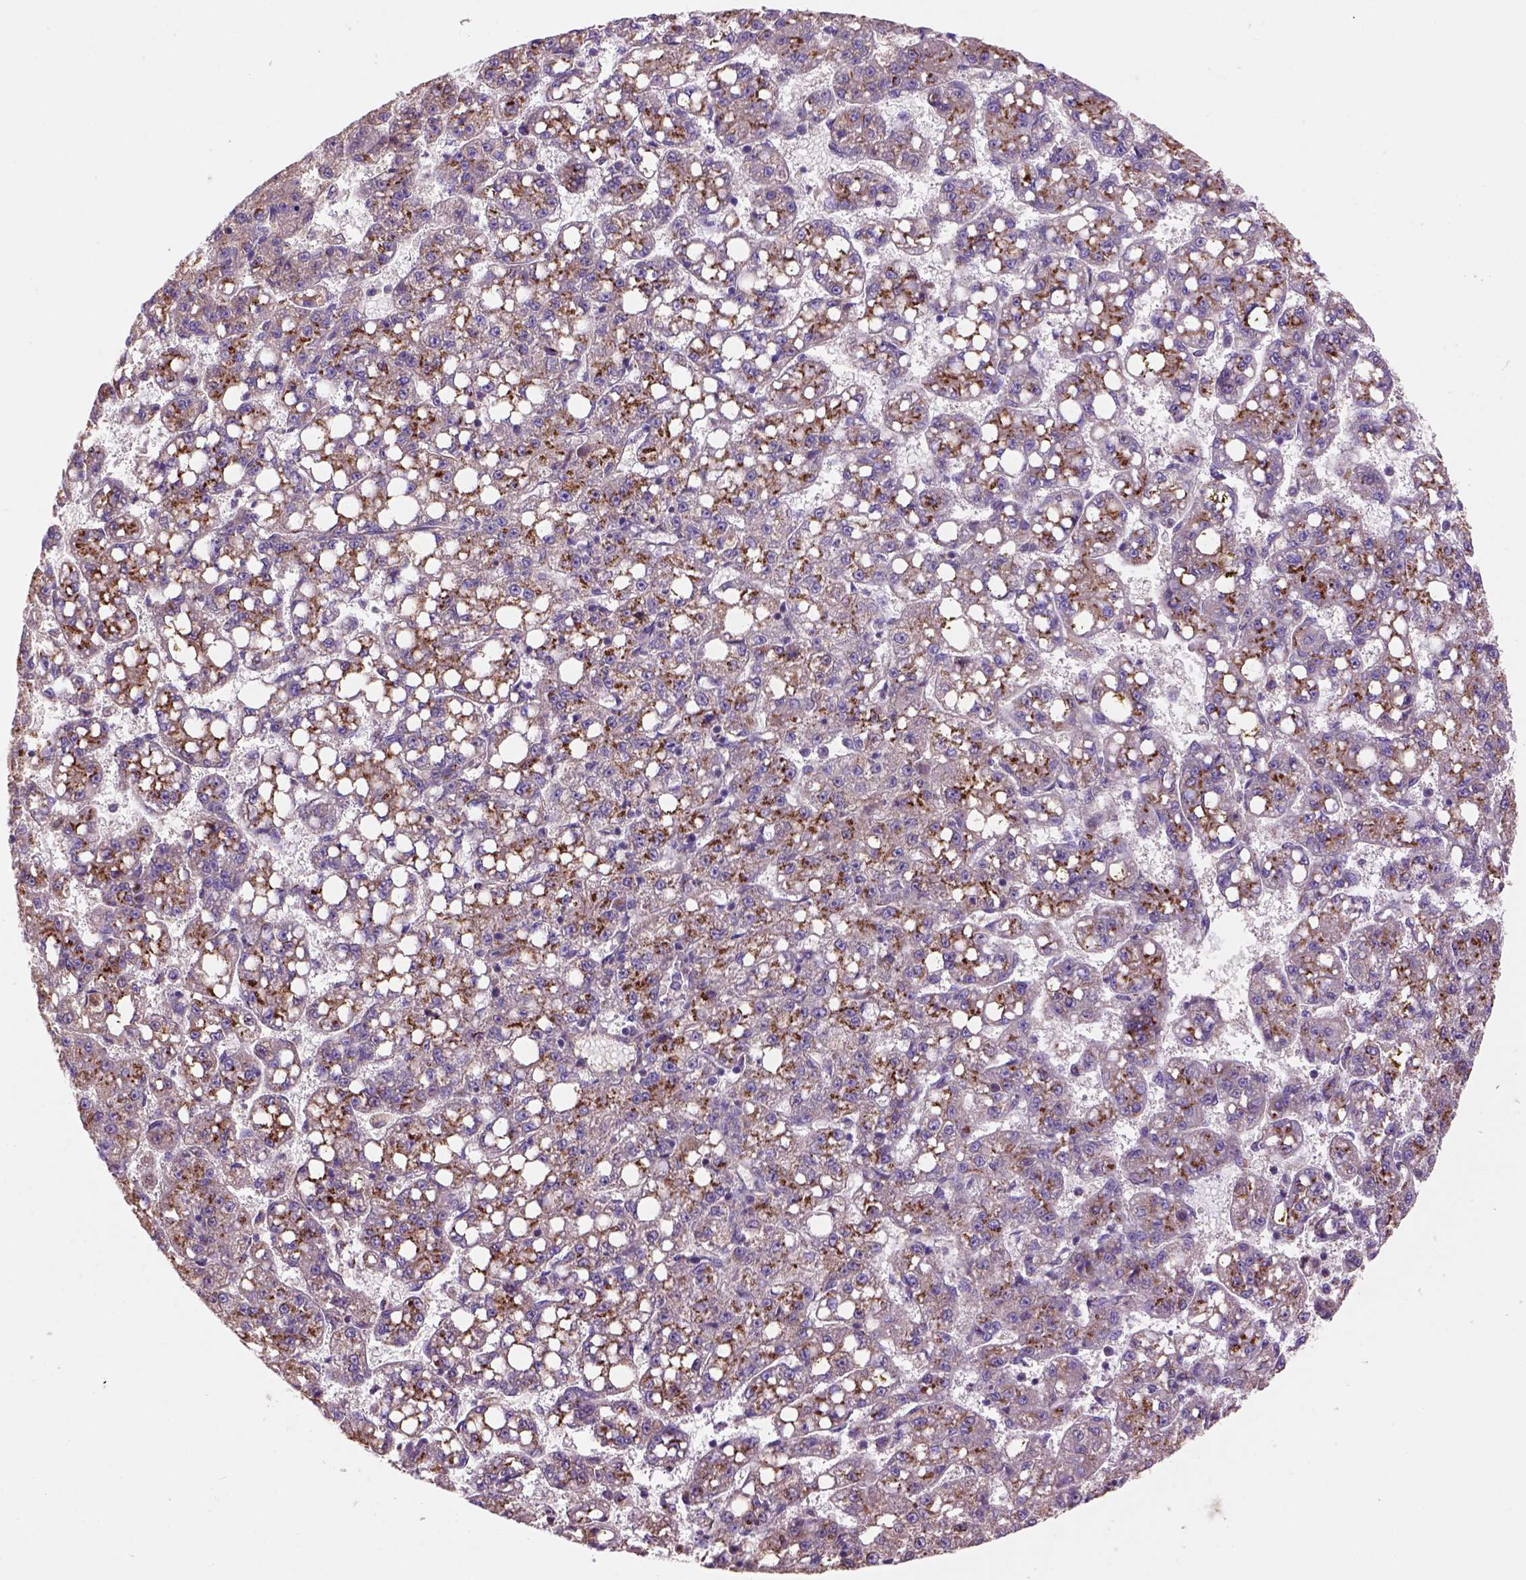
{"staining": {"intensity": "moderate", "quantity": "25%-75%", "location": "cytoplasmic/membranous"}, "tissue": "liver cancer", "cell_type": "Tumor cells", "image_type": "cancer", "snomed": [{"axis": "morphology", "description": "Carcinoma, Hepatocellular, NOS"}, {"axis": "topography", "description": "Liver"}], "caption": "Brown immunohistochemical staining in human liver cancer demonstrates moderate cytoplasmic/membranous staining in approximately 25%-75% of tumor cells. (brown staining indicates protein expression, while blue staining denotes nuclei).", "gene": "WARS2", "patient": {"sex": "female", "age": 65}}